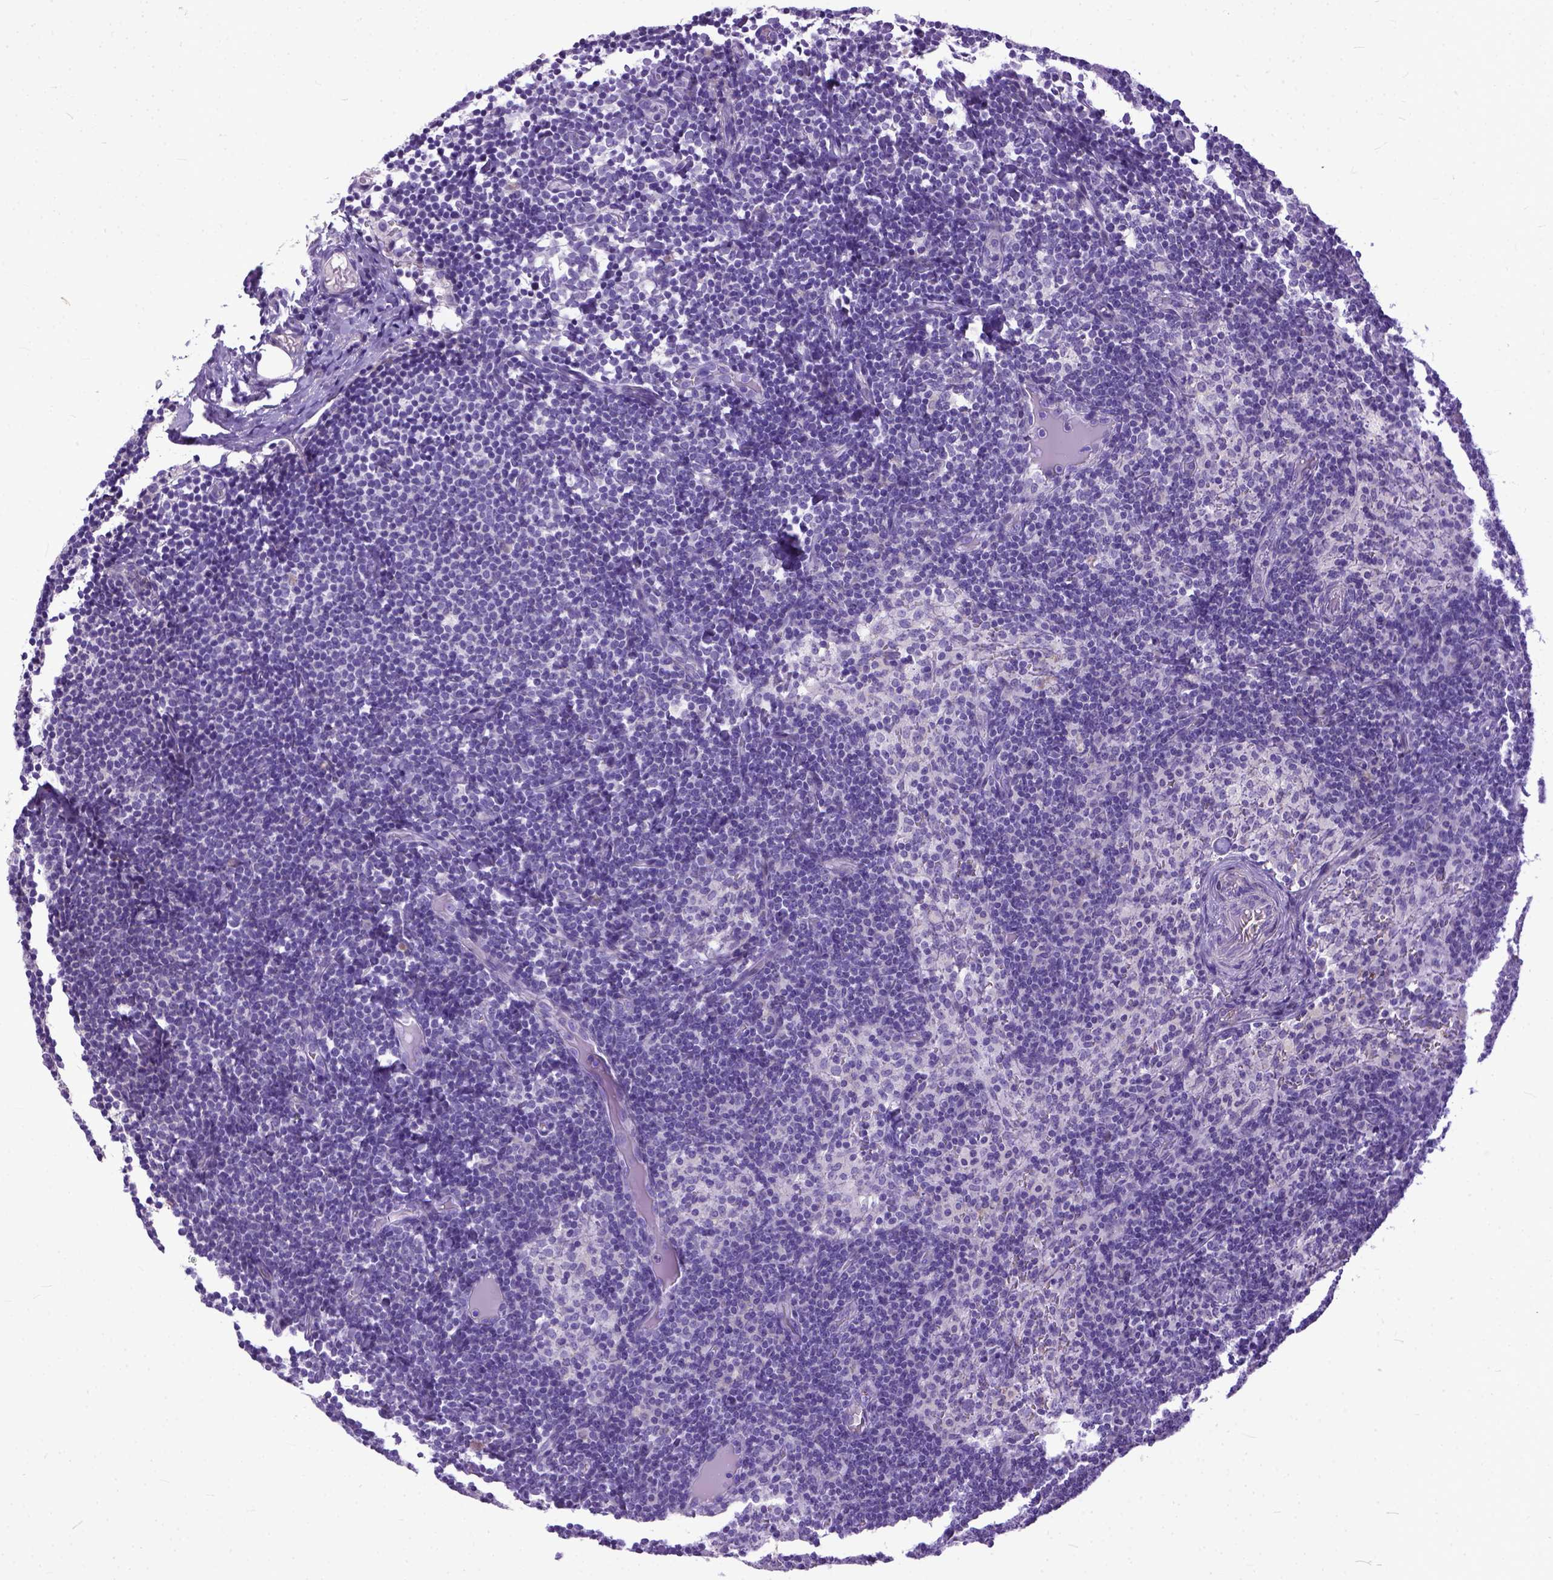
{"staining": {"intensity": "negative", "quantity": "none", "location": "none"}, "tissue": "lymph node", "cell_type": "Germinal center cells", "image_type": "normal", "snomed": [{"axis": "morphology", "description": "Normal tissue, NOS"}, {"axis": "topography", "description": "Lymph node"}], "caption": "This histopathology image is of normal lymph node stained with immunohistochemistry to label a protein in brown with the nuclei are counter-stained blue. There is no expression in germinal center cells.", "gene": "PLK5", "patient": {"sex": "female", "age": 41}}